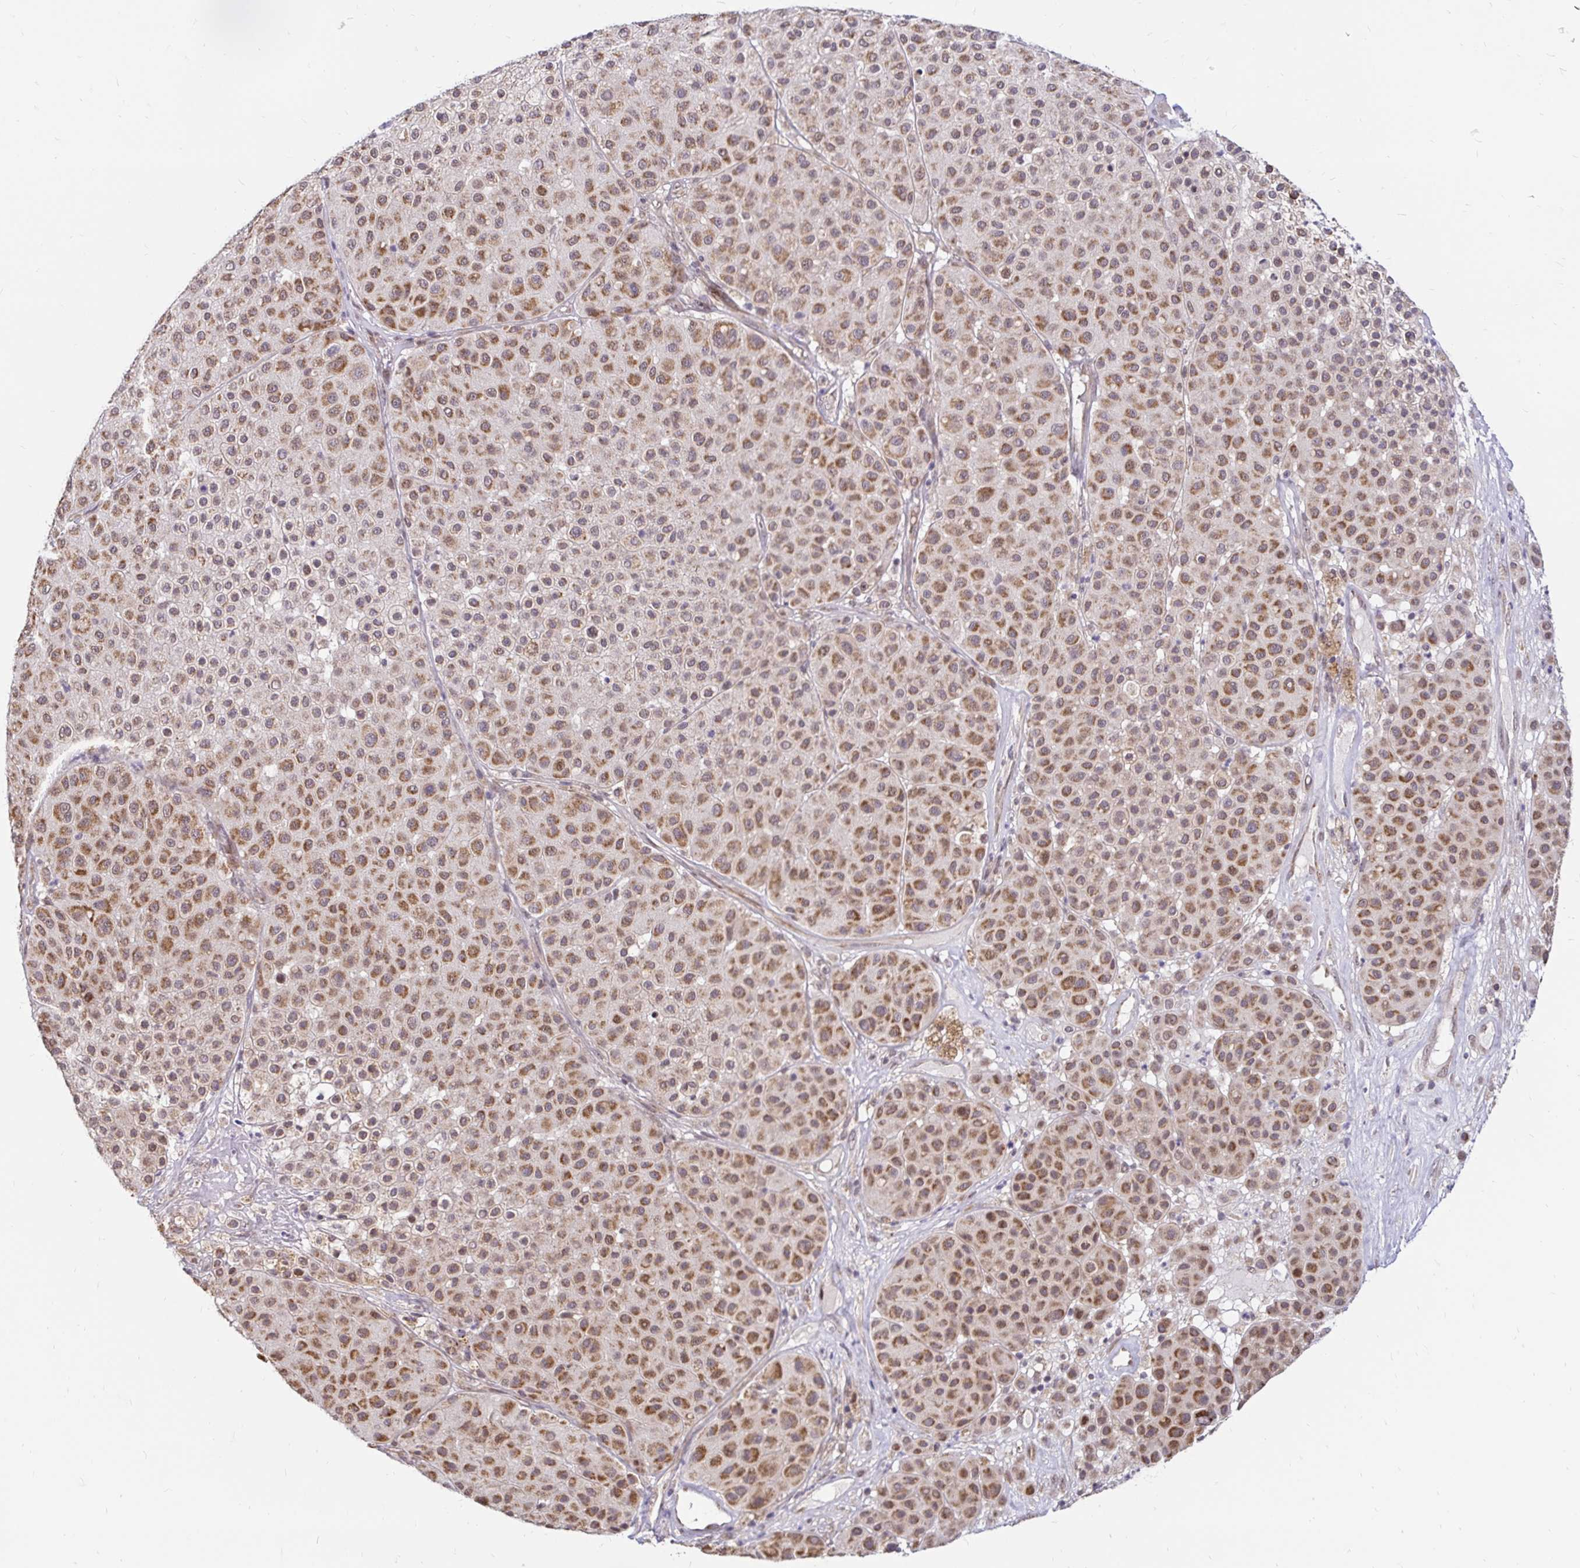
{"staining": {"intensity": "moderate", "quantity": ">75%", "location": "cytoplasmic/membranous"}, "tissue": "melanoma", "cell_type": "Tumor cells", "image_type": "cancer", "snomed": [{"axis": "morphology", "description": "Malignant melanoma, Metastatic site"}, {"axis": "topography", "description": "Smooth muscle"}], "caption": "Approximately >75% of tumor cells in melanoma reveal moderate cytoplasmic/membranous protein positivity as visualized by brown immunohistochemical staining.", "gene": "TIMM50", "patient": {"sex": "male", "age": 41}}